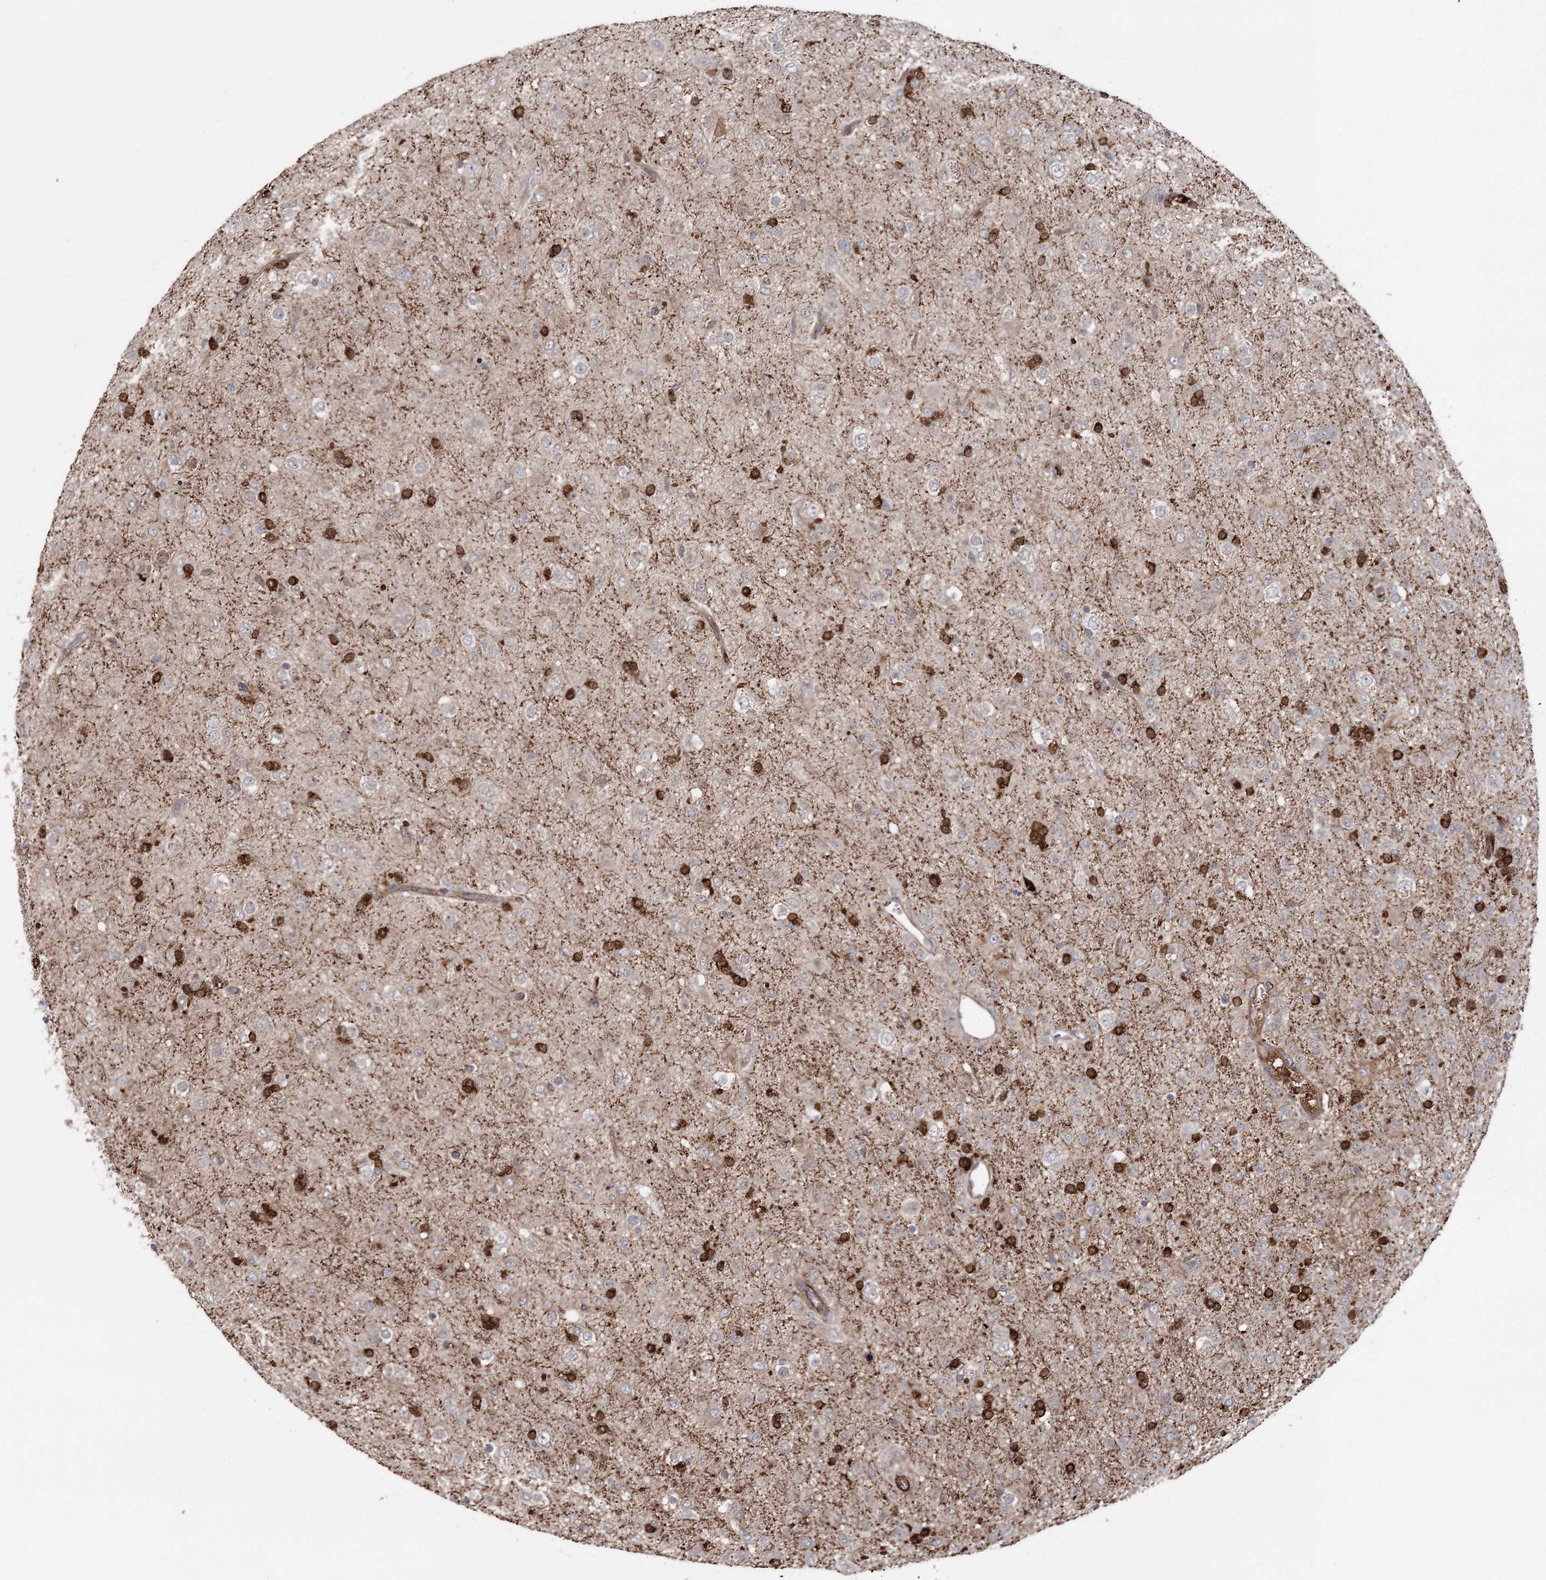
{"staining": {"intensity": "negative", "quantity": "none", "location": "none"}, "tissue": "glioma", "cell_type": "Tumor cells", "image_type": "cancer", "snomed": [{"axis": "morphology", "description": "Glioma, malignant, Low grade"}, {"axis": "topography", "description": "Brain"}], "caption": "DAB (3,3'-diaminobenzidine) immunohistochemical staining of human glioma reveals no significant expression in tumor cells.", "gene": "OTUD1", "patient": {"sex": "male", "age": 65}}